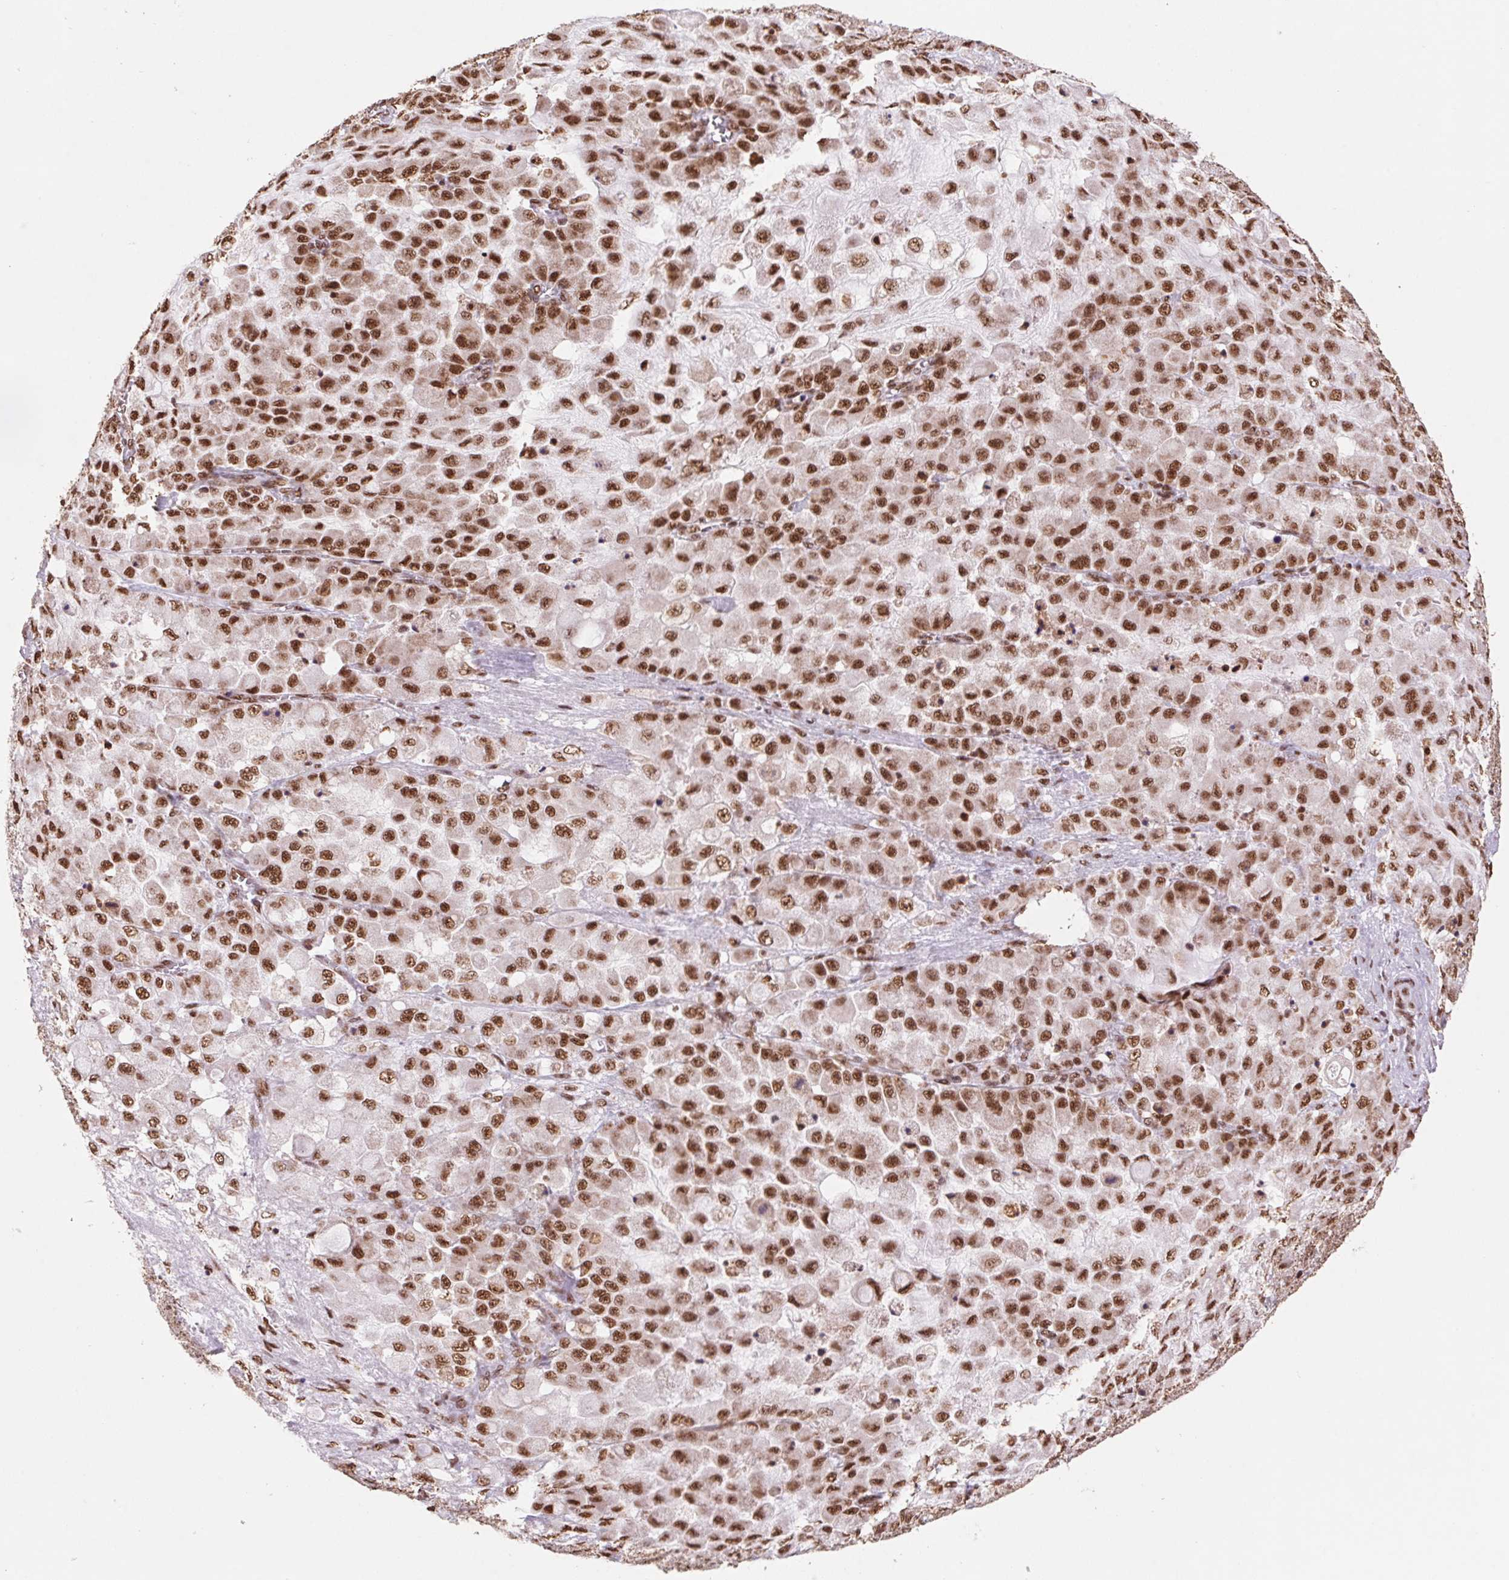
{"staining": {"intensity": "strong", "quantity": ">75%", "location": "nuclear"}, "tissue": "stomach cancer", "cell_type": "Tumor cells", "image_type": "cancer", "snomed": [{"axis": "morphology", "description": "Adenocarcinoma, NOS"}, {"axis": "topography", "description": "Stomach"}], "caption": "This is a histology image of immunohistochemistry staining of stomach cancer (adenocarcinoma), which shows strong expression in the nuclear of tumor cells.", "gene": "SNRPG", "patient": {"sex": "female", "age": 76}}